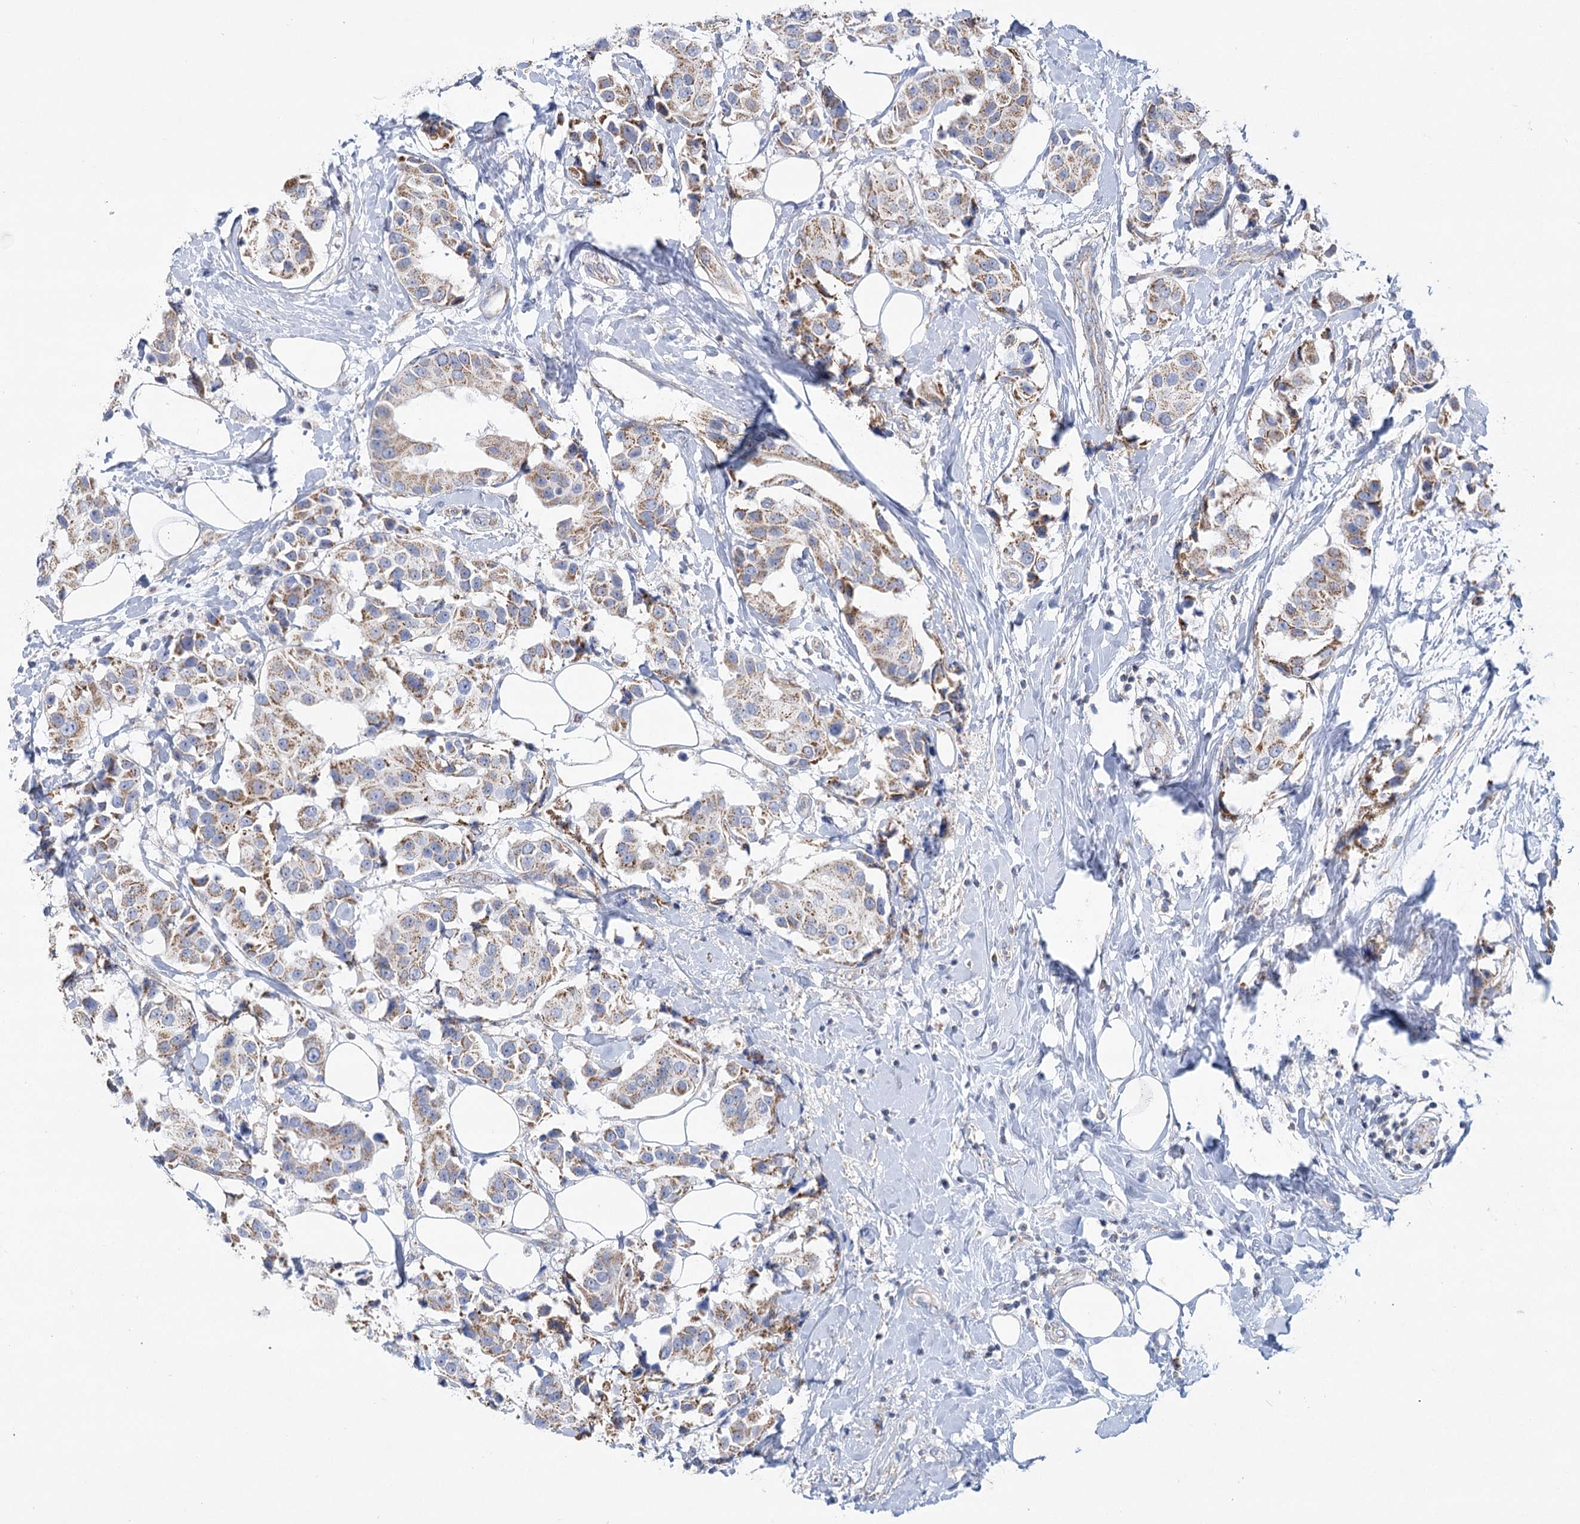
{"staining": {"intensity": "moderate", "quantity": ">75%", "location": "cytoplasmic/membranous"}, "tissue": "breast cancer", "cell_type": "Tumor cells", "image_type": "cancer", "snomed": [{"axis": "morphology", "description": "Normal tissue, NOS"}, {"axis": "morphology", "description": "Duct carcinoma"}, {"axis": "topography", "description": "Breast"}], "caption": "There is medium levels of moderate cytoplasmic/membranous expression in tumor cells of breast cancer (invasive ductal carcinoma), as demonstrated by immunohistochemical staining (brown color).", "gene": "SNX7", "patient": {"sex": "female", "age": 39}}